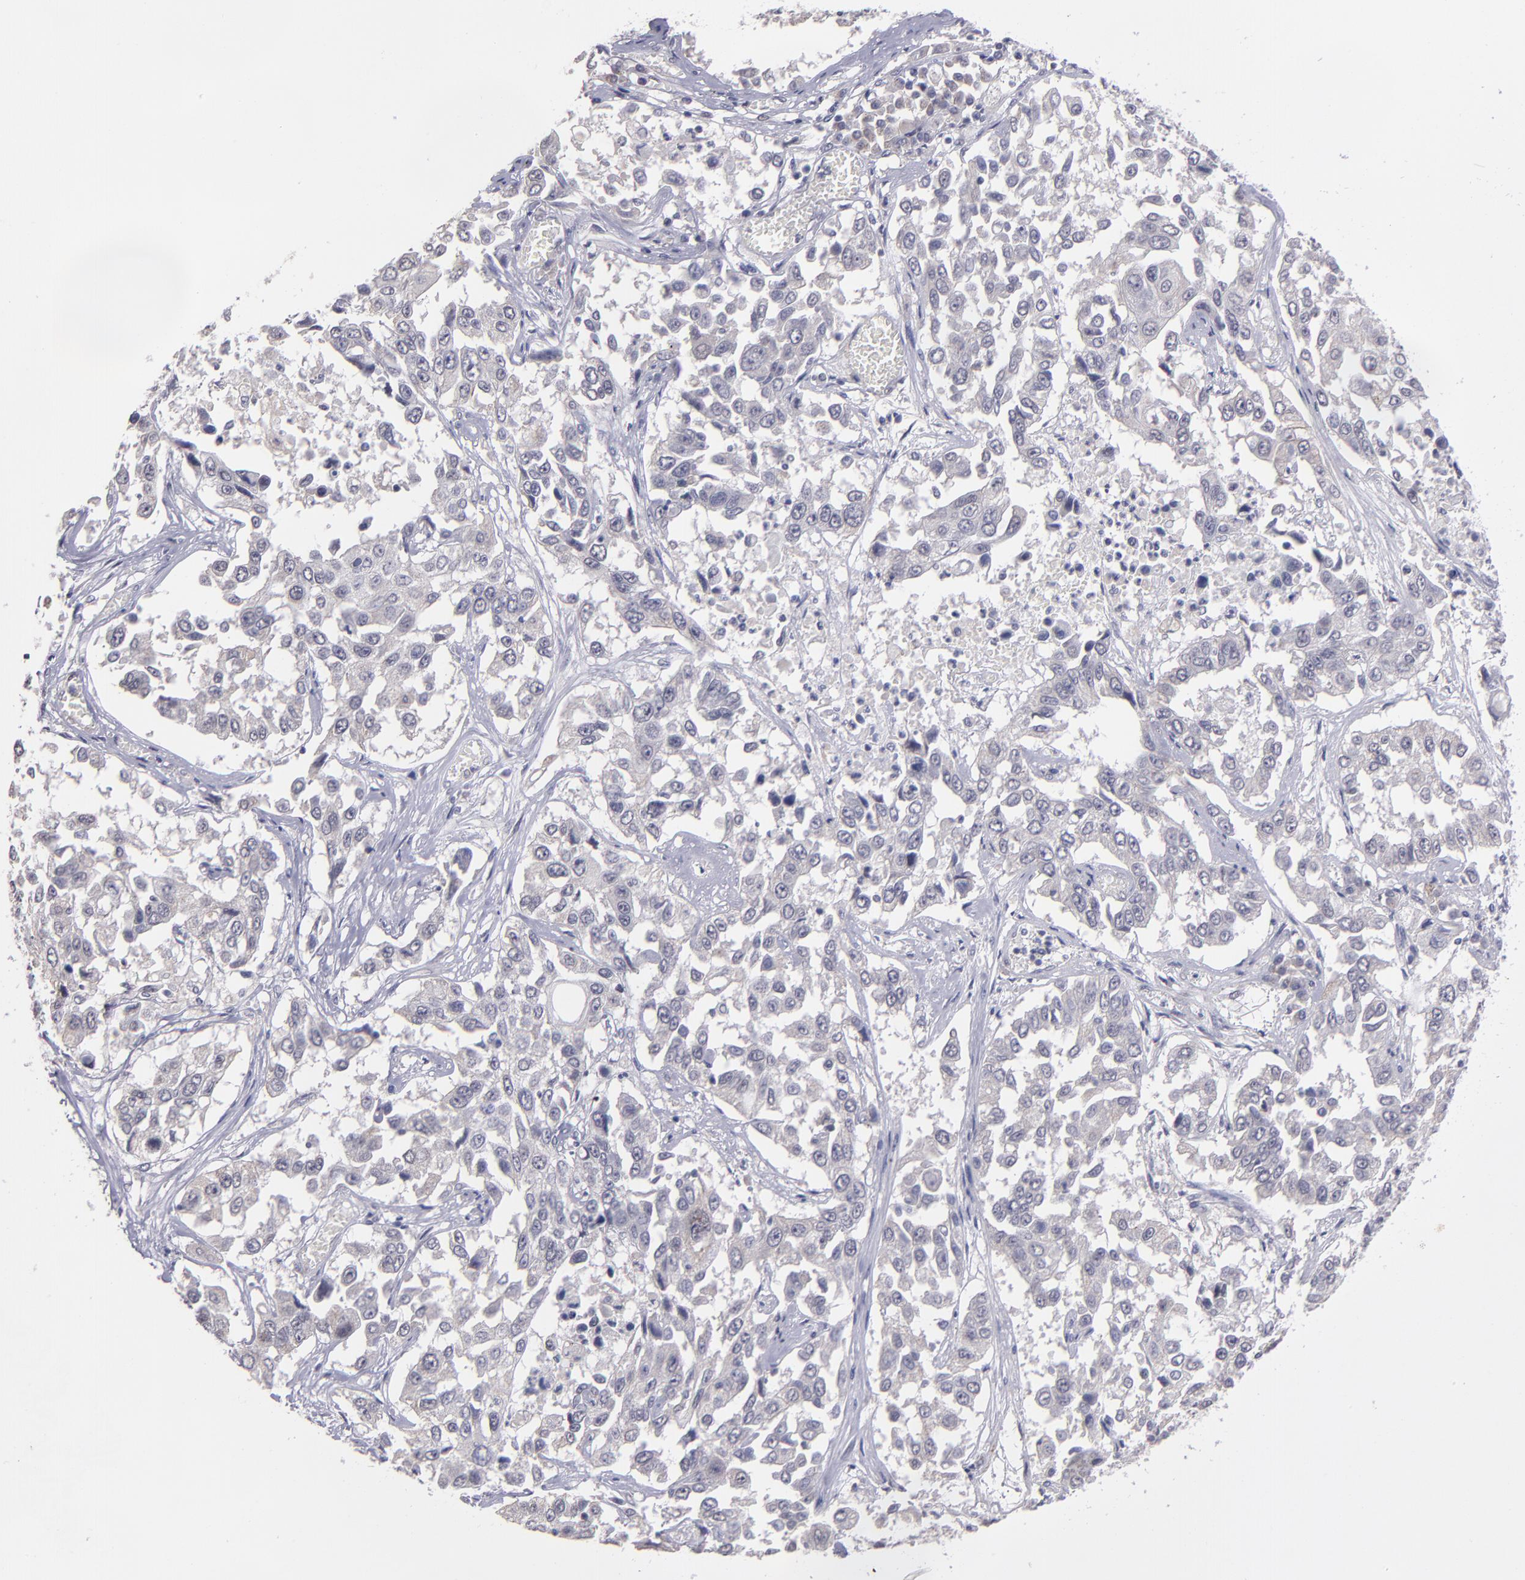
{"staining": {"intensity": "negative", "quantity": "none", "location": "none"}, "tissue": "lung cancer", "cell_type": "Tumor cells", "image_type": "cancer", "snomed": [{"axis": "morphology", "description": "Squamous cell carcinoma, NOS"}, {"axis": "topography", "description": "Lung"}], "caption": "DAB (3,3'-diaminobenzidine) immunohistochemical staining of human lung cancer demonstrates no significant staining in tumor cells.", "gene": "NRXN3", "patient": {"sex": "male", "age": 71}}